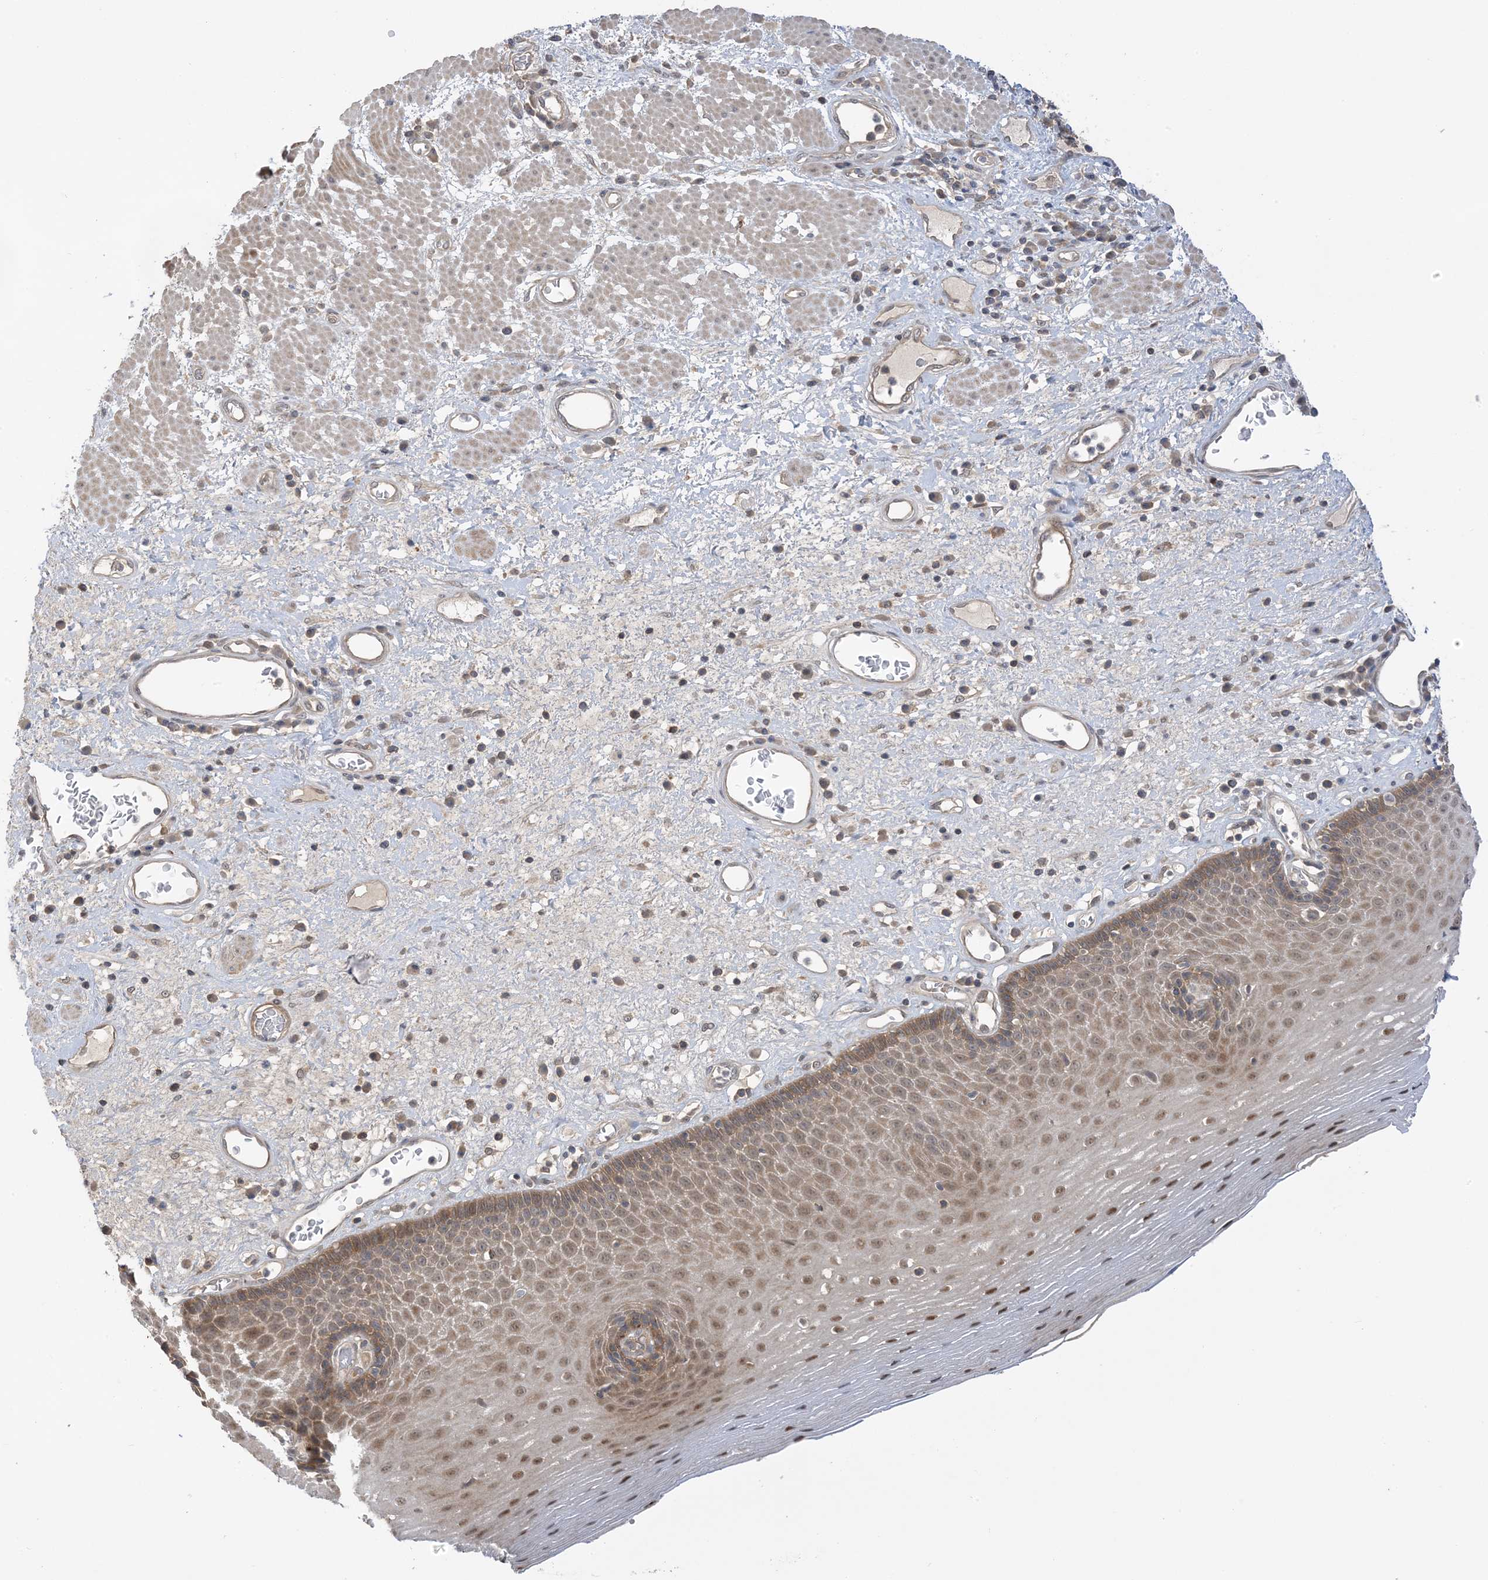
{"staining": {"intensity": "moderate", "quantity": ">75%", "location": "cytoplasmic/membranous,nuclear"}, "tissue": "esophagus", "cell_type": "Squamous epithelial cells", "image_type": "normal", "snomed": [{"axis": "morphology", "description": "Normal tissue, NOS"}, {"axis": "morphology", "description": "Adenocarcinoma, NOS"}, {"axis": "topography", "description": "Esophagus"}], "caption": "Normal esophagus demonstrates moderate cytoplasmic/membranous,nuclear positivity in about >75% of squamous epithelial cells.", "gene": "WDR26", "patient": {"sex": "male", "age": 62}}